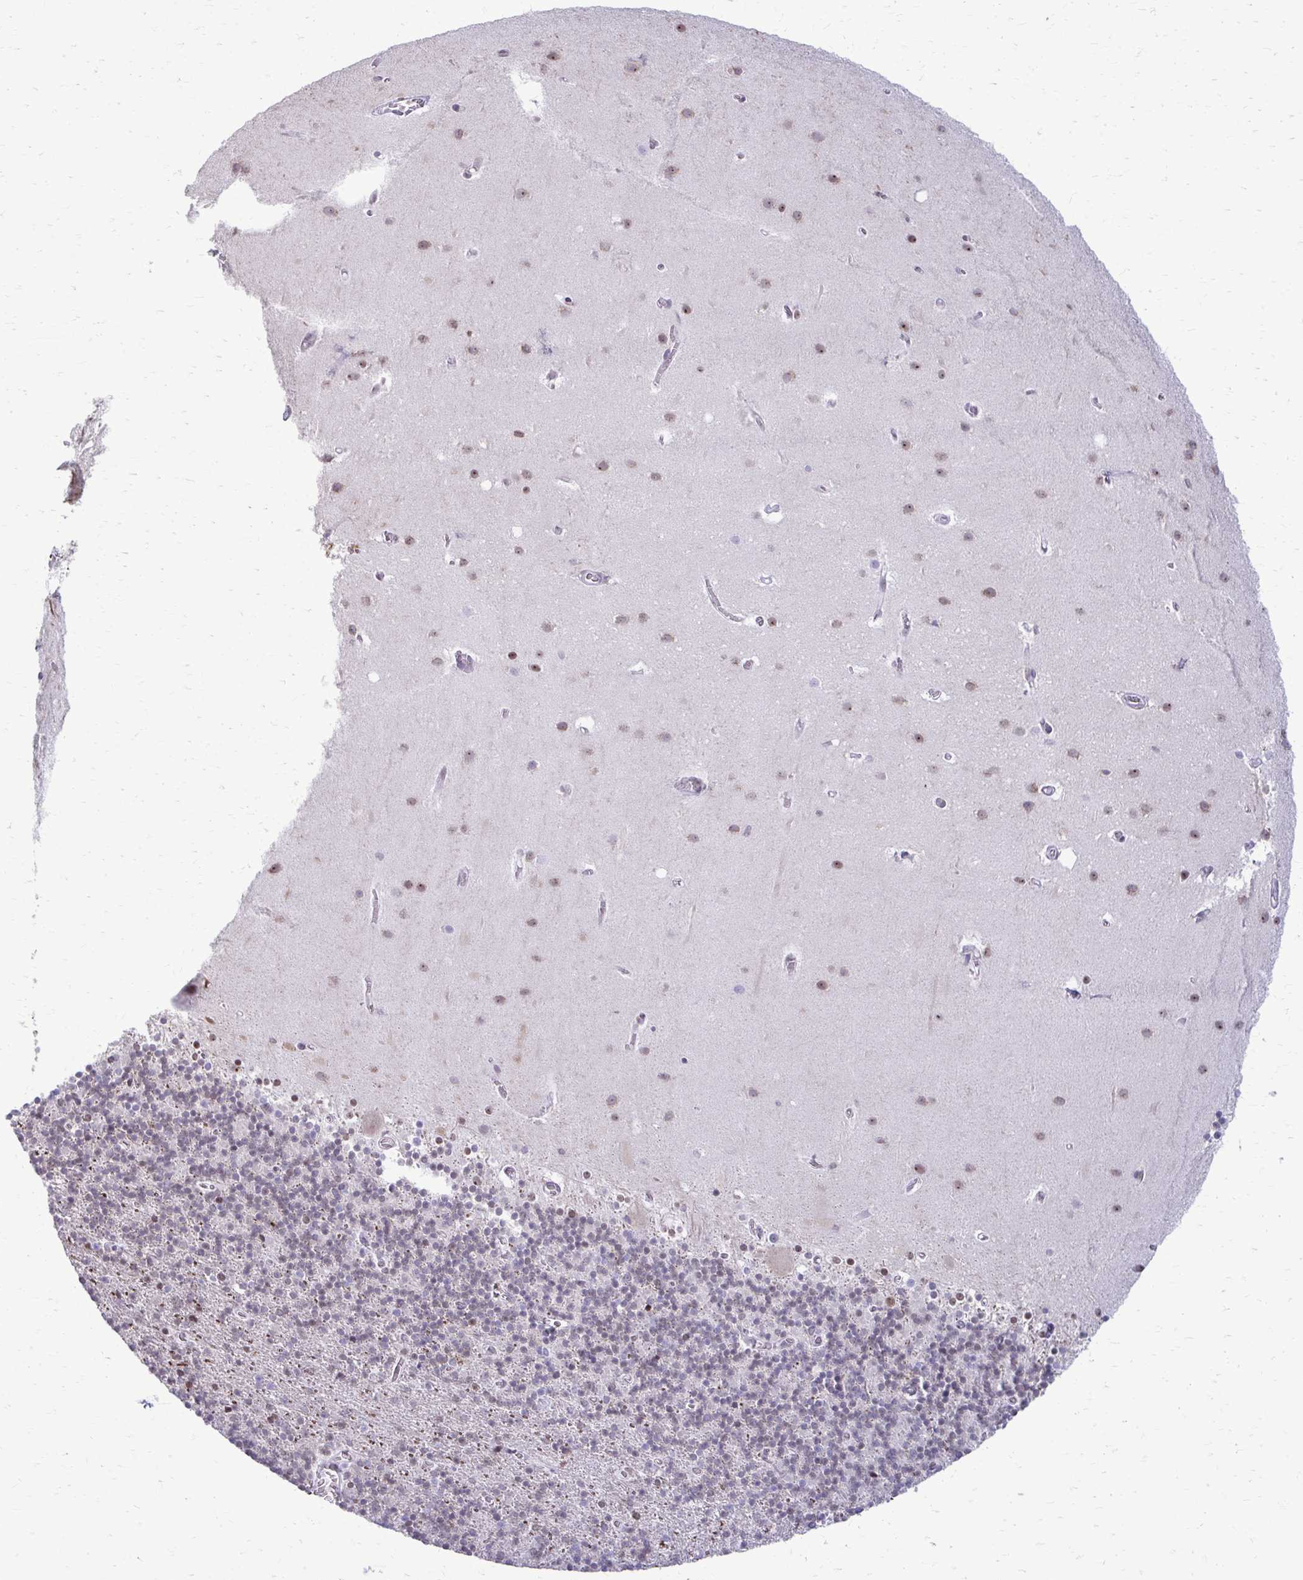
{"staining": {"intensity": "negative", "quantity": "none", "location": "none"}, "tissue": "cerebellum", "cell_type": "Cells in granular layer", "image_type": "normal", "snomed": [{"axis": "morphology", "description": "Normal tissue, NOS"}, {"axis": "topography", "description": "Cerebellum"}], "caption": "High power microscopy photomicrograph of an immunohistochemistry micrograph of normal cerebellum, revealing no significant staining in cells in granular layer. (Immunohistochemistry (ihc), brightfield microscopy, high magnification).", "gene": "PROSER1", "patient": {"sex": "male", "age": 70}}